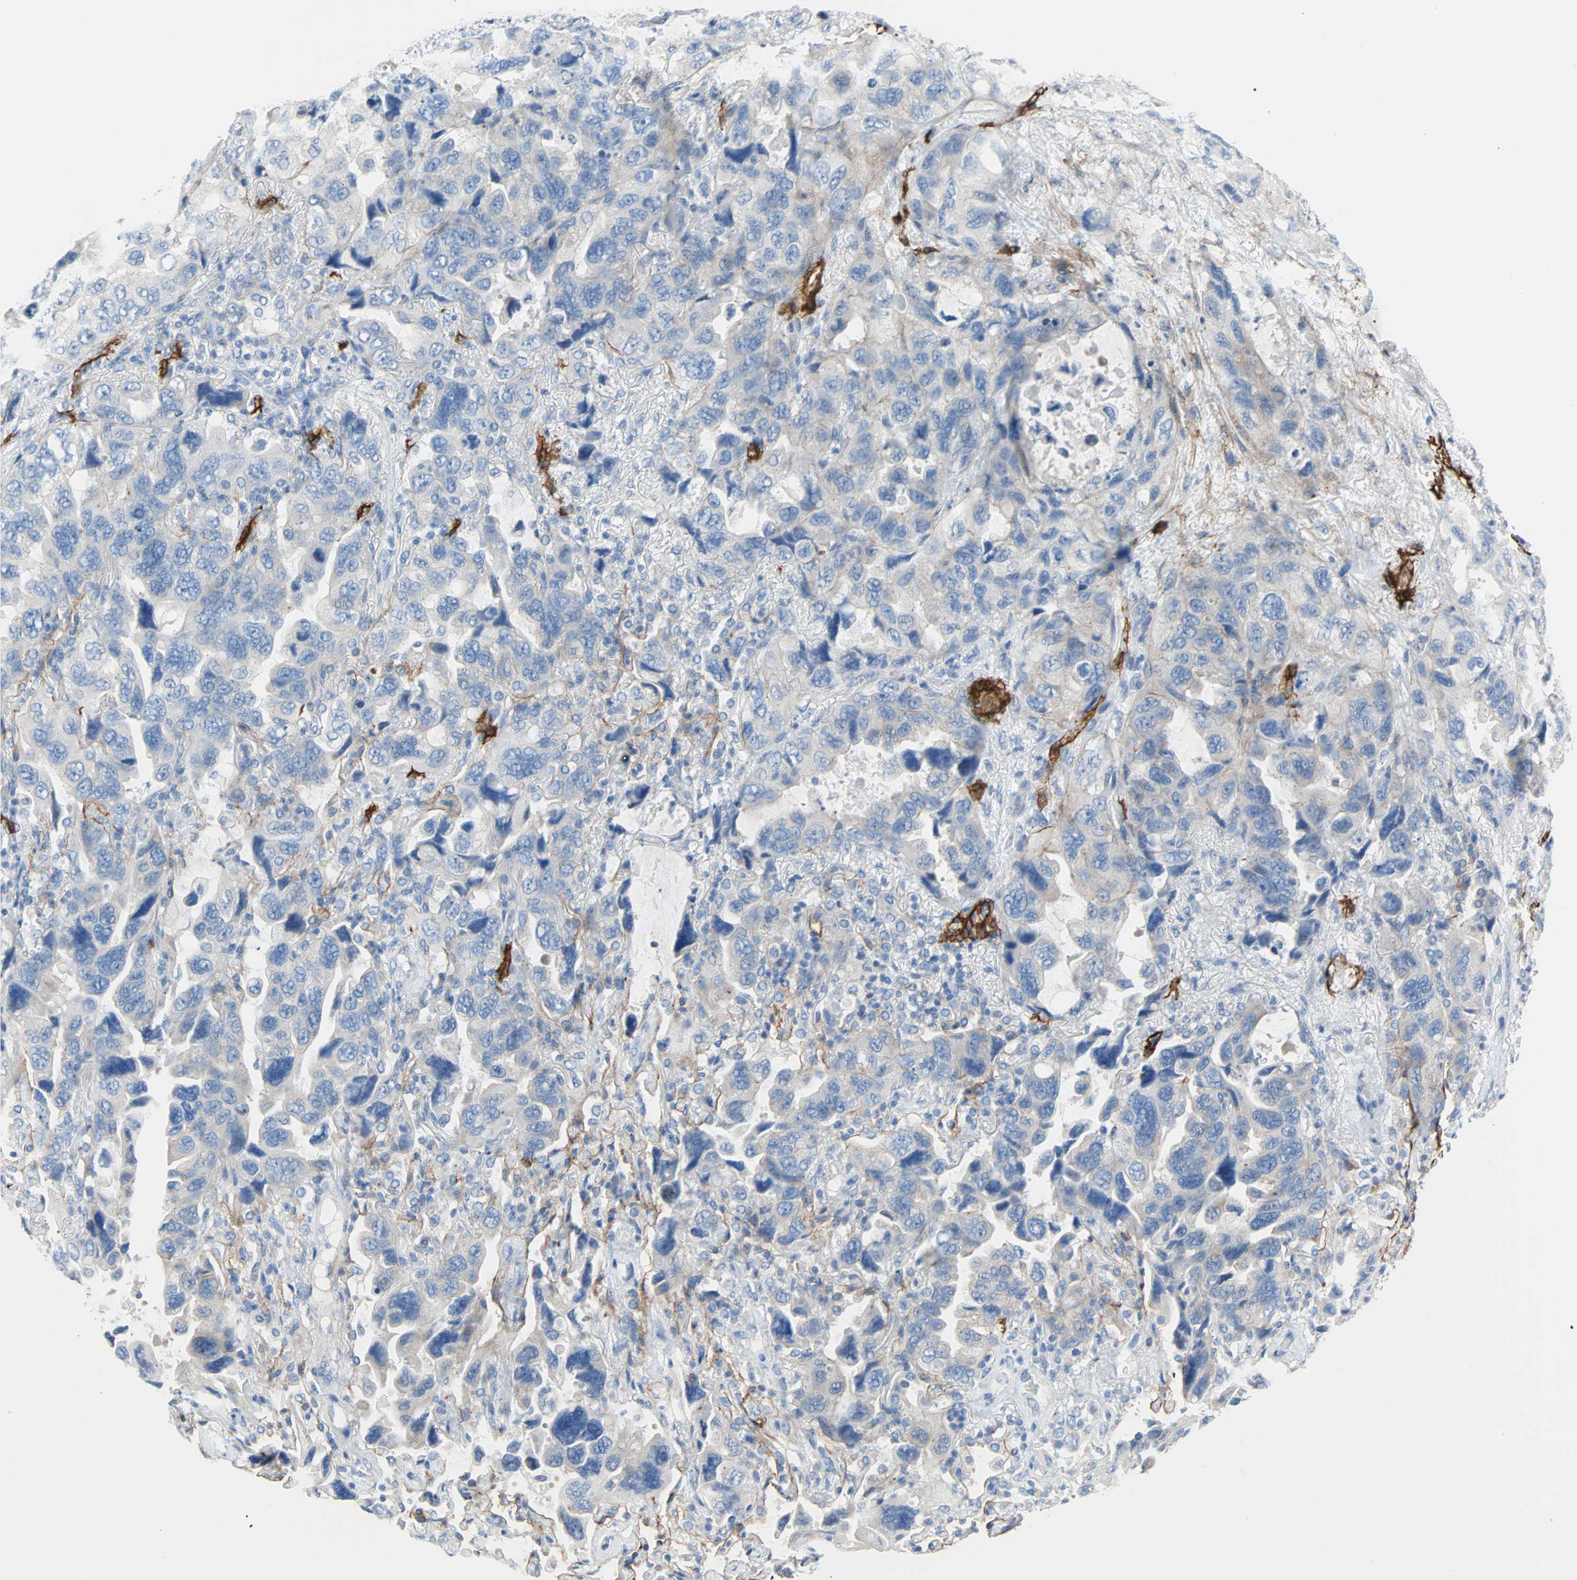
{"staining": {"intensity": "negative", "quantity": "none", "location": "none"}, "tissue": "lung cancer", "cell_type": "Tumor cells", "image_type": "cancer", "snomed": [{"axis": "morphology", "description": "Squamous cell carcinoma, NOS"}, {"axis": "topography", "description": "Lung"}], "caption": "IHC photomicrograph of neoplastic tissue: human squamous cell carcinoma (lung) stained with DAB (3,3'-diaminobenzidine) displays no significant protein expression in tumor cells.", "gene": "PDPN", "patient": {"sex": "female", "age": 73}}